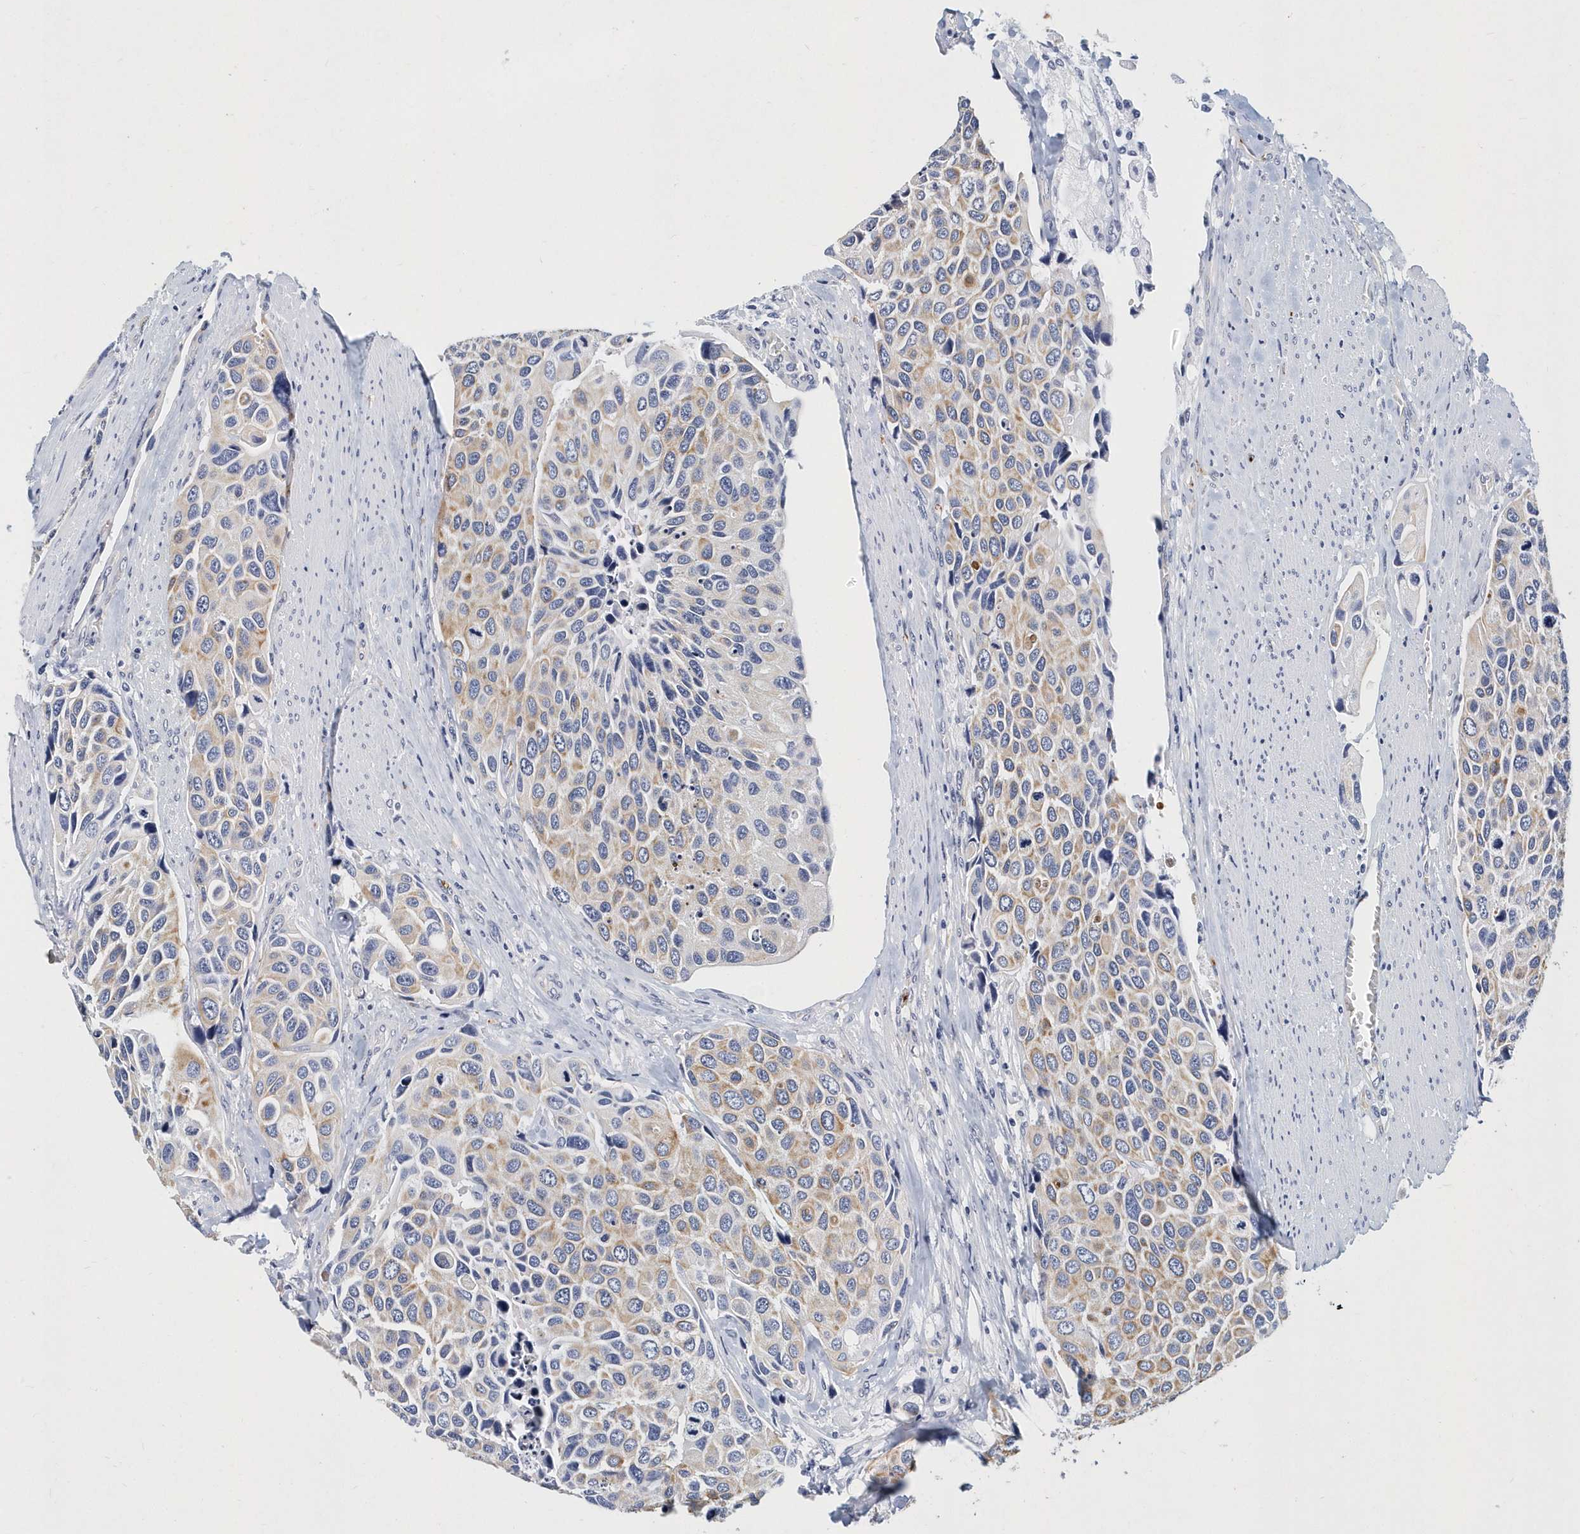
{"staining": {"intensity": "weak", "quantity": "<25%", "location": "cytoplasmic/membranous"}, "tissue": "urothelial cancer", "cell_type": "Tumor cells", "image_type": "cancer", "snomed": [{"axis": "morphology", "description": "Urothelial carcinoma, High grade"}, {"axis": "topography", "description": "Urinary bladder"}], "caption": "Immunohistochemistry (IHC) of urothelial carcinoma (high-grade) exhibits no positivity in tumor cells.", "gene": "ITGA2B", "patient": {"sex": "male", "age": 74}}